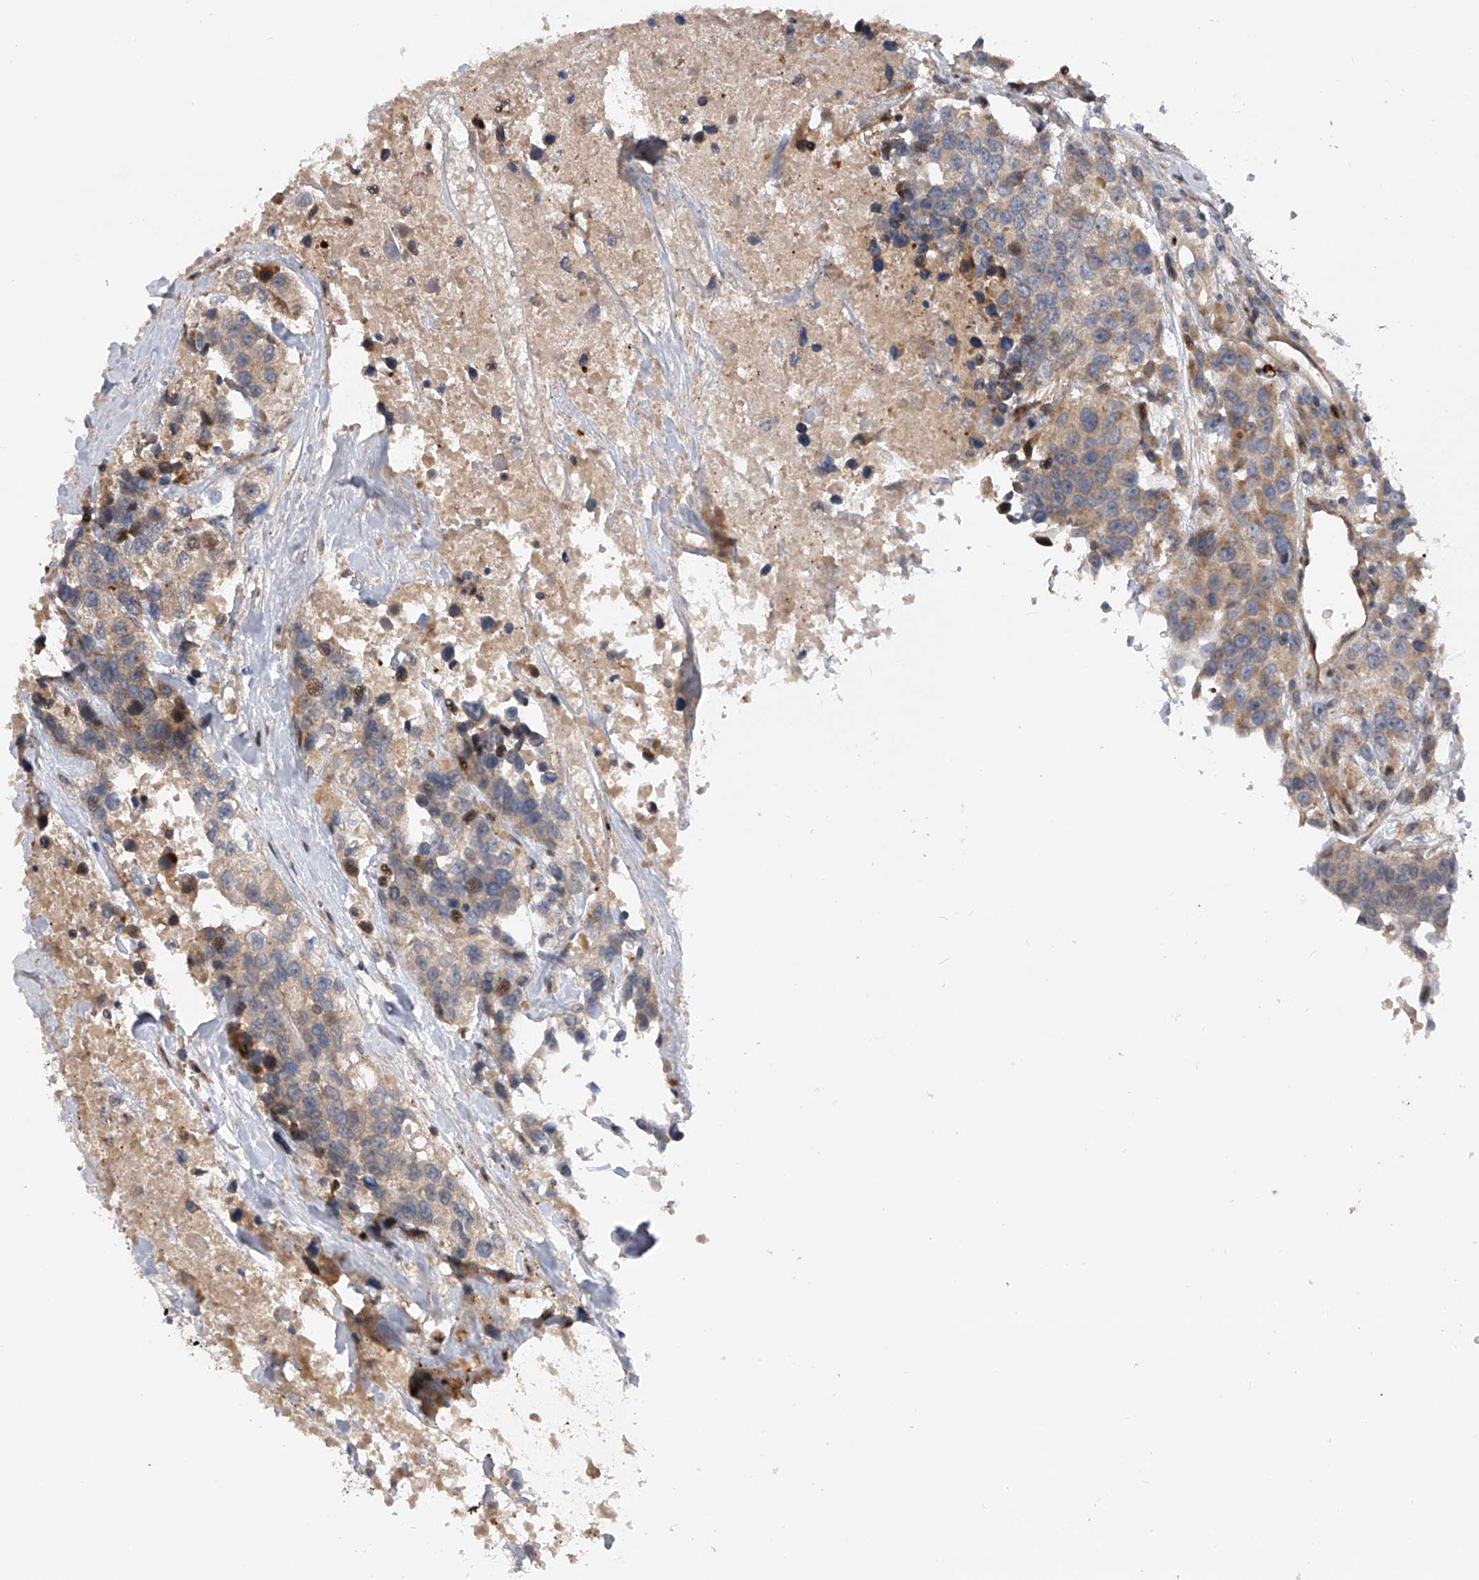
{"staining": {"intensity": "weak", "quantity": "25%-75%", "location": "cytoplasmic/membranous,nuclear"}, "tissue": "urothelial cancer", "cell_type": "Tumor cells", "image_type": "cancer", "snomed": [{"axis": "morphology", "description": "Urothelial carcinoma, High grade"}, {"axis": "topography", "description": "Urinary bladder"}], "caption": "Urothelial cancer stained with DAB IHC exhibits low levels of weak cytoplasmic/membranous and nuclear positivity in about 25%-75% of tumor cells. Nuclei are stained in blue.", "gene": "PDSS2", "patient": {"sex": "female", "age": 80}}